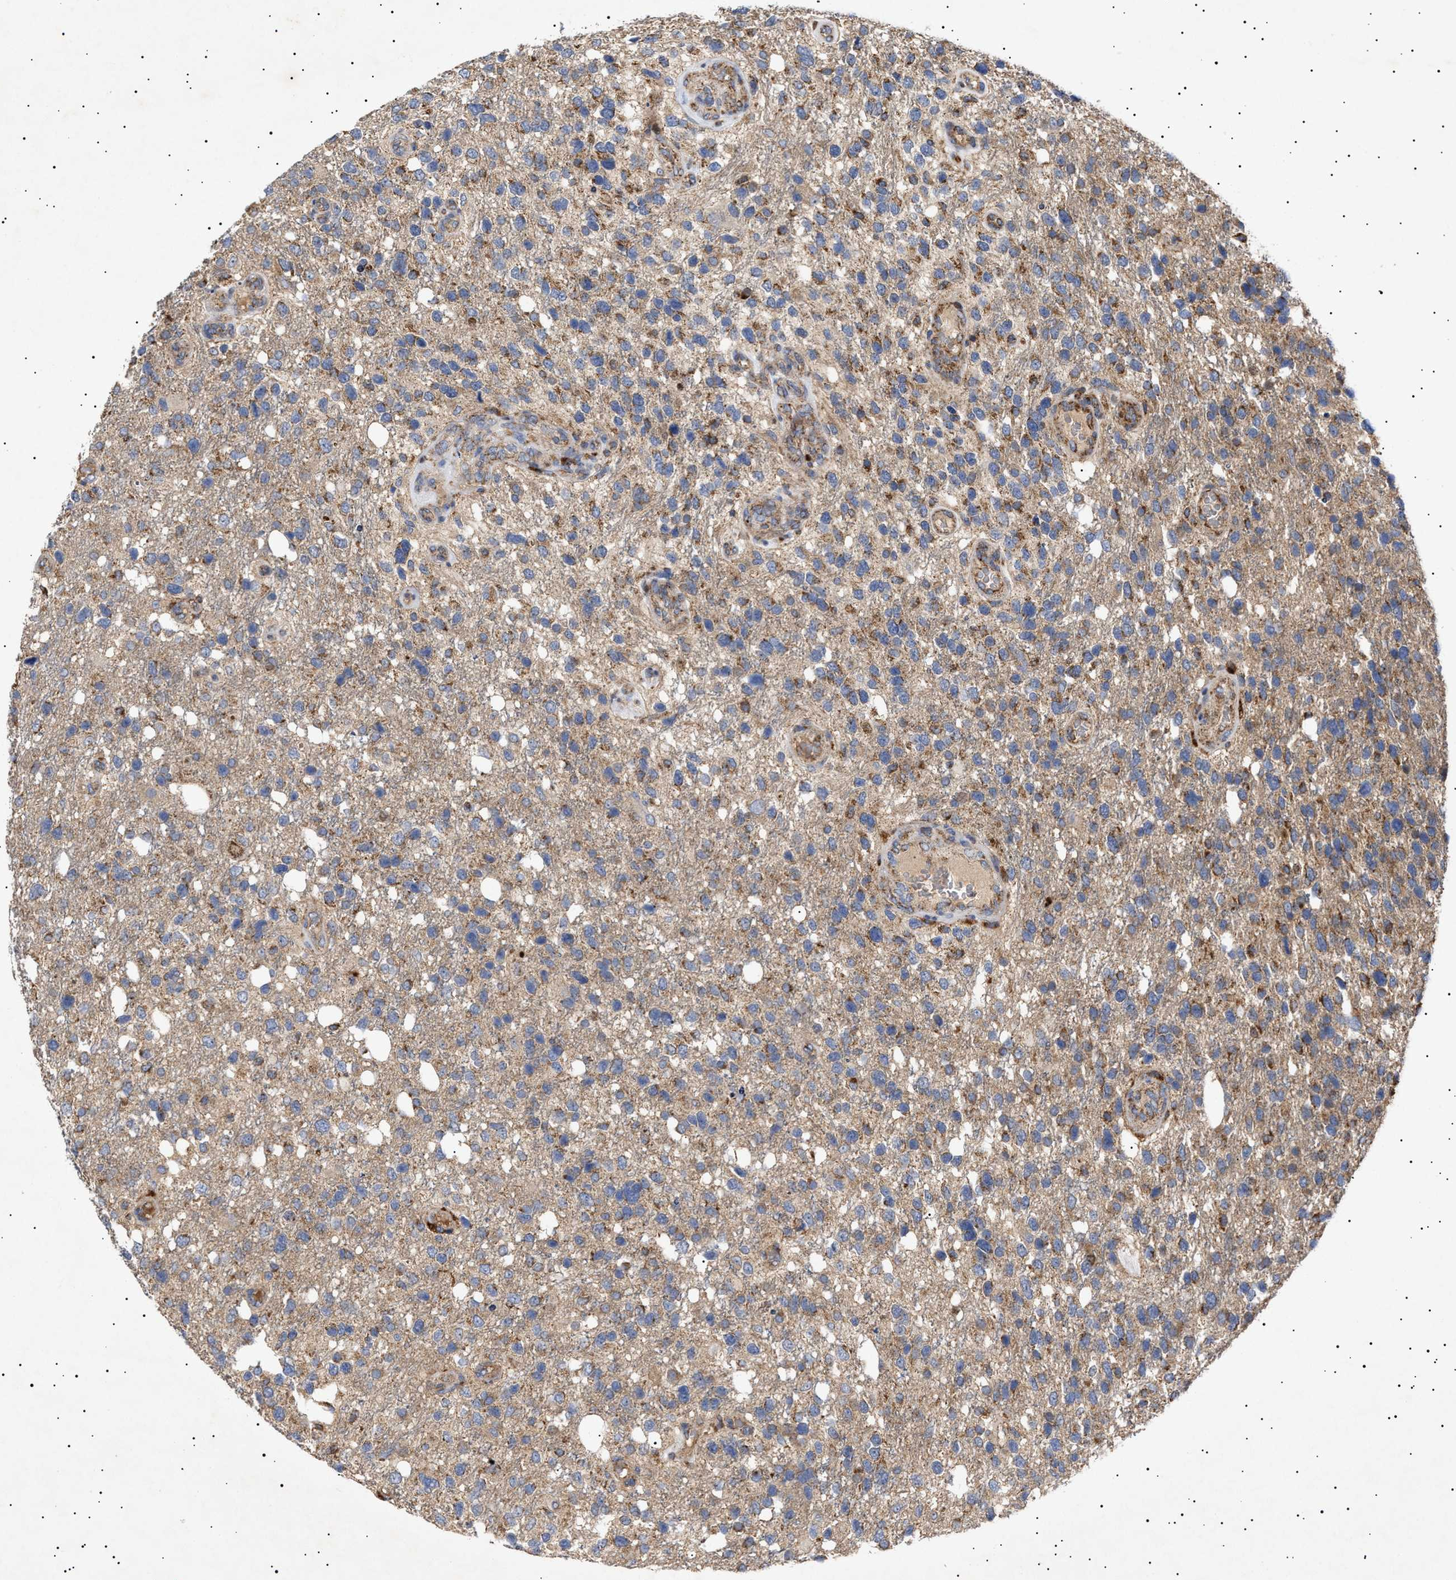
{"staining": {"intensity": "moderate", "quantity": ">75%", "location": "cytoplasmic/membranous"}, "tissue": "glioma", "cell_type": "Tumor cells", "image_type": "cancer", "snomed": [{"axis": "morphology", "description": "Glioma, malignant, High grade"}, {"axis": "topography", "description": "Brain"}], "caption": "This is a photomicrograph of immunohistochemistry staining of malignant glioma (high-grade), which shows moderate staining in the cytoplasmic/membranous of tumor cells.", "gene": "MRPL10", "patient": {"sex": "female", "age": 58}}